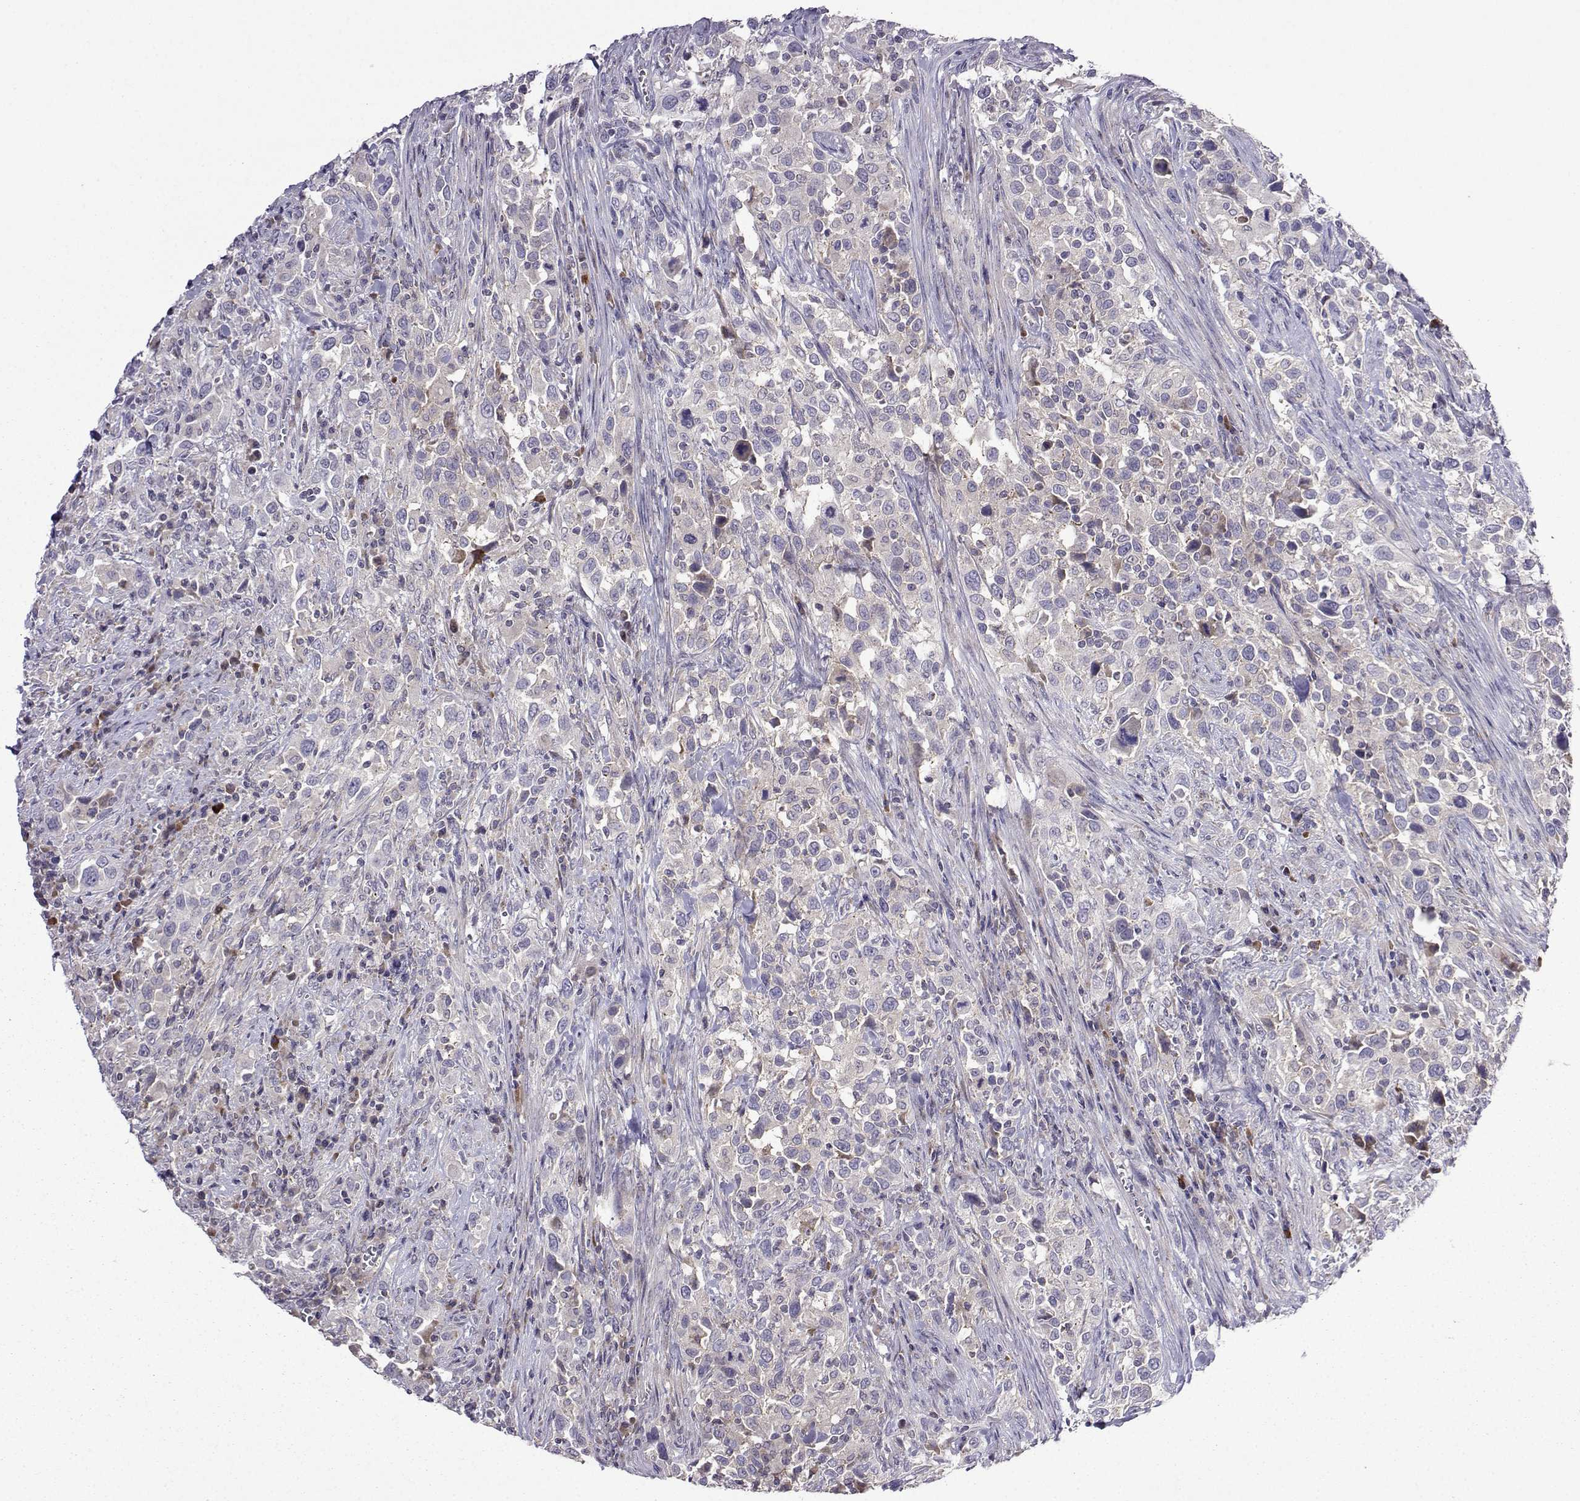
{"staining": {"intensity": "negative", "quantity": "none", "location": "none"}, "tissue": "urothelial cancer", "cell_type": "Tumor cells", "image_type": "cancer", "snomed": [{"axis": "morphology", "description": "Urothelial carcinoma, NOS"}, {"axis": "morphology", "description": "Urothelial carcinoma, High grade"}, {"axis": "topography", "description": "Urinary bladder"}], "caption": "Immunohistochemistry of human urothelial carcinoma (high-grade) displays no positivity in tumor cells.", "gene": "FCAMR", "patient": {"sex": "female", "age": 64}}